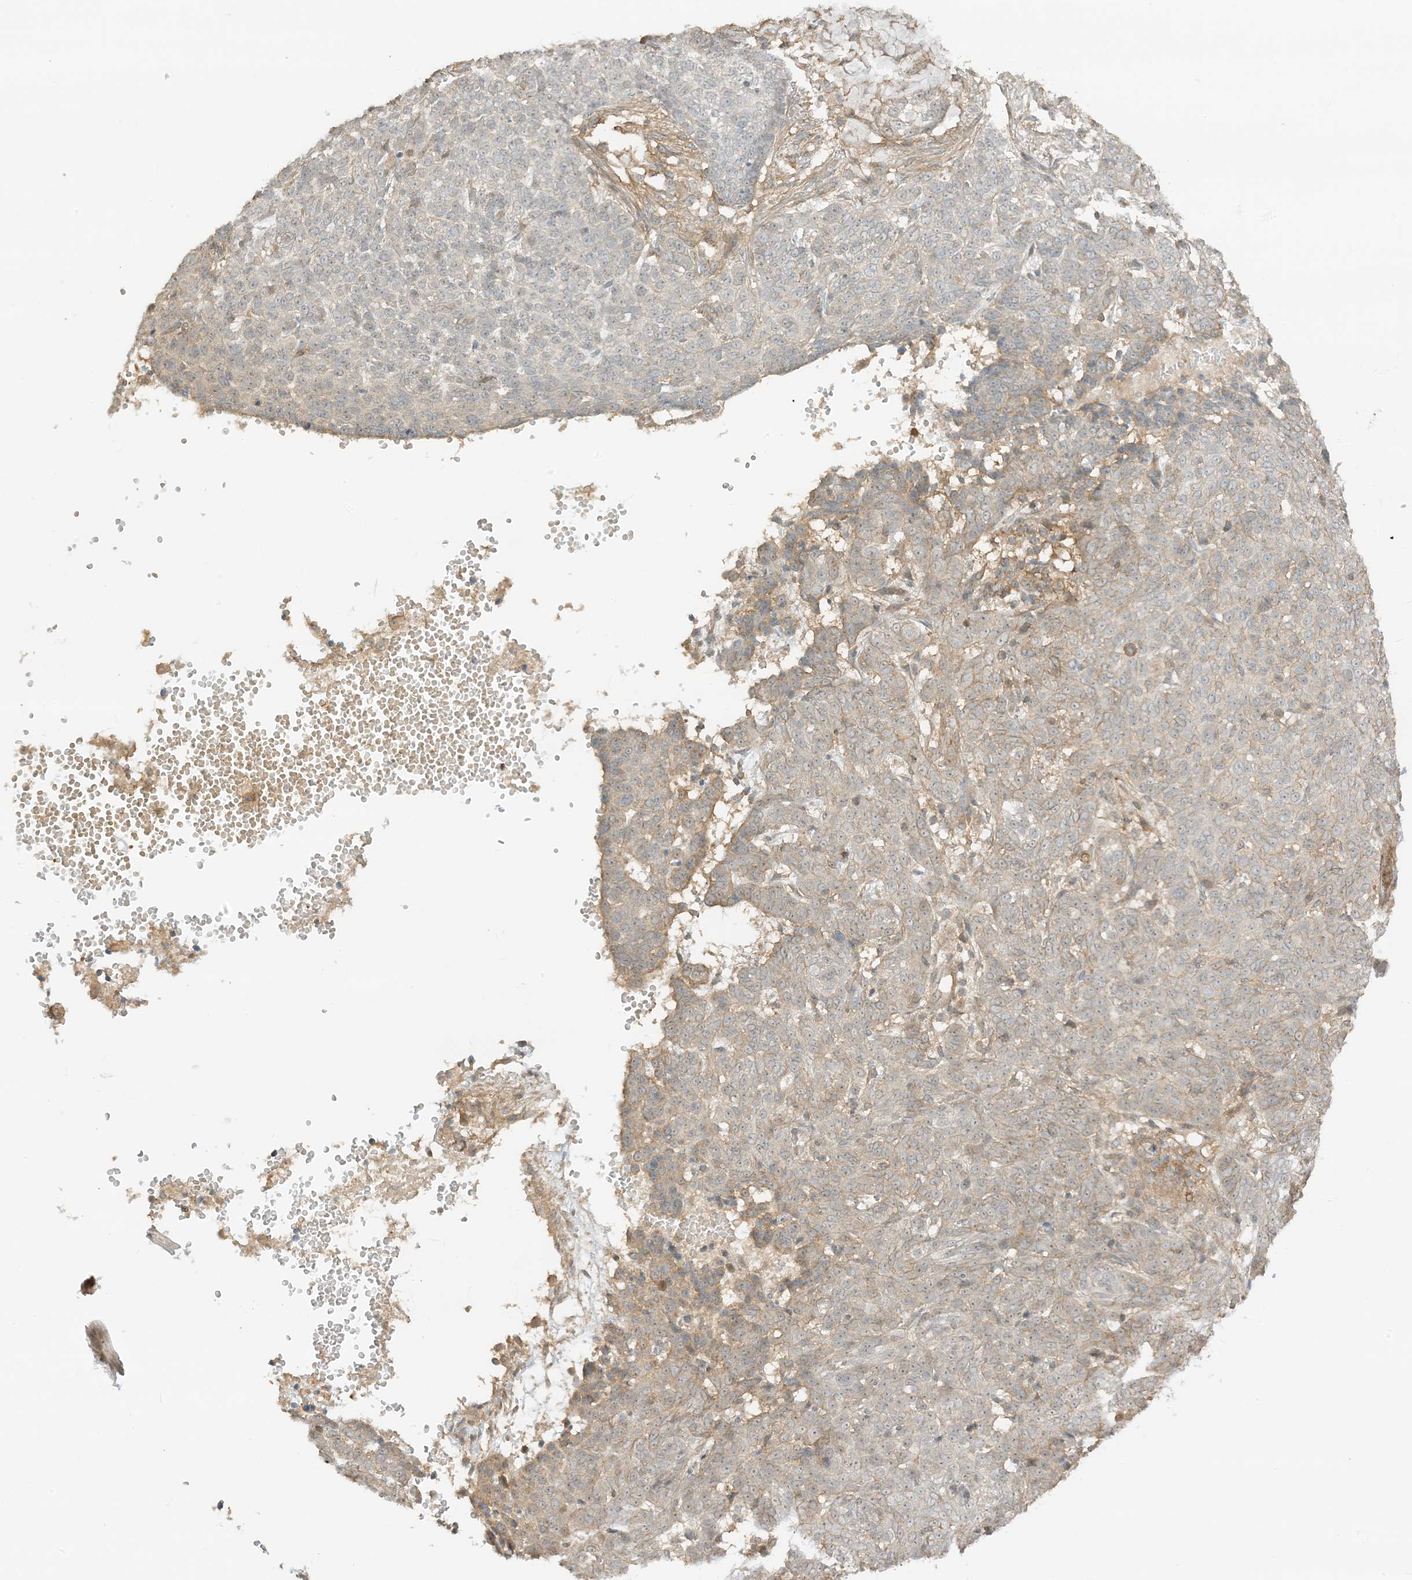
{"staining": {"intensity": "weak", "quantity": "25%-75%", "location": "cytoplasmic/membranous"}, "tissue": "skin cancer", "cell_type": "Tumor cells", "image_type": "cancer", "snomed": [{"axis": "morphology", "description": "Basal cell carcinoma"}, {"axis": "topography", "description": "Skin"}], "caption": "Immunohistochemical staining of human skin basal cell carcinoma displays low levels of weak cytoplasmic/membranous expression in about 25%-75% of tumor cells. The staining is performed using DAB (3,3'-diaminobenzidine) brown chromogen to label protein expression. The nuclei are counter-stained blue using hematoxylin.", "gene": "ETAA1", "patient": {"sex": "male", "age": 85}}